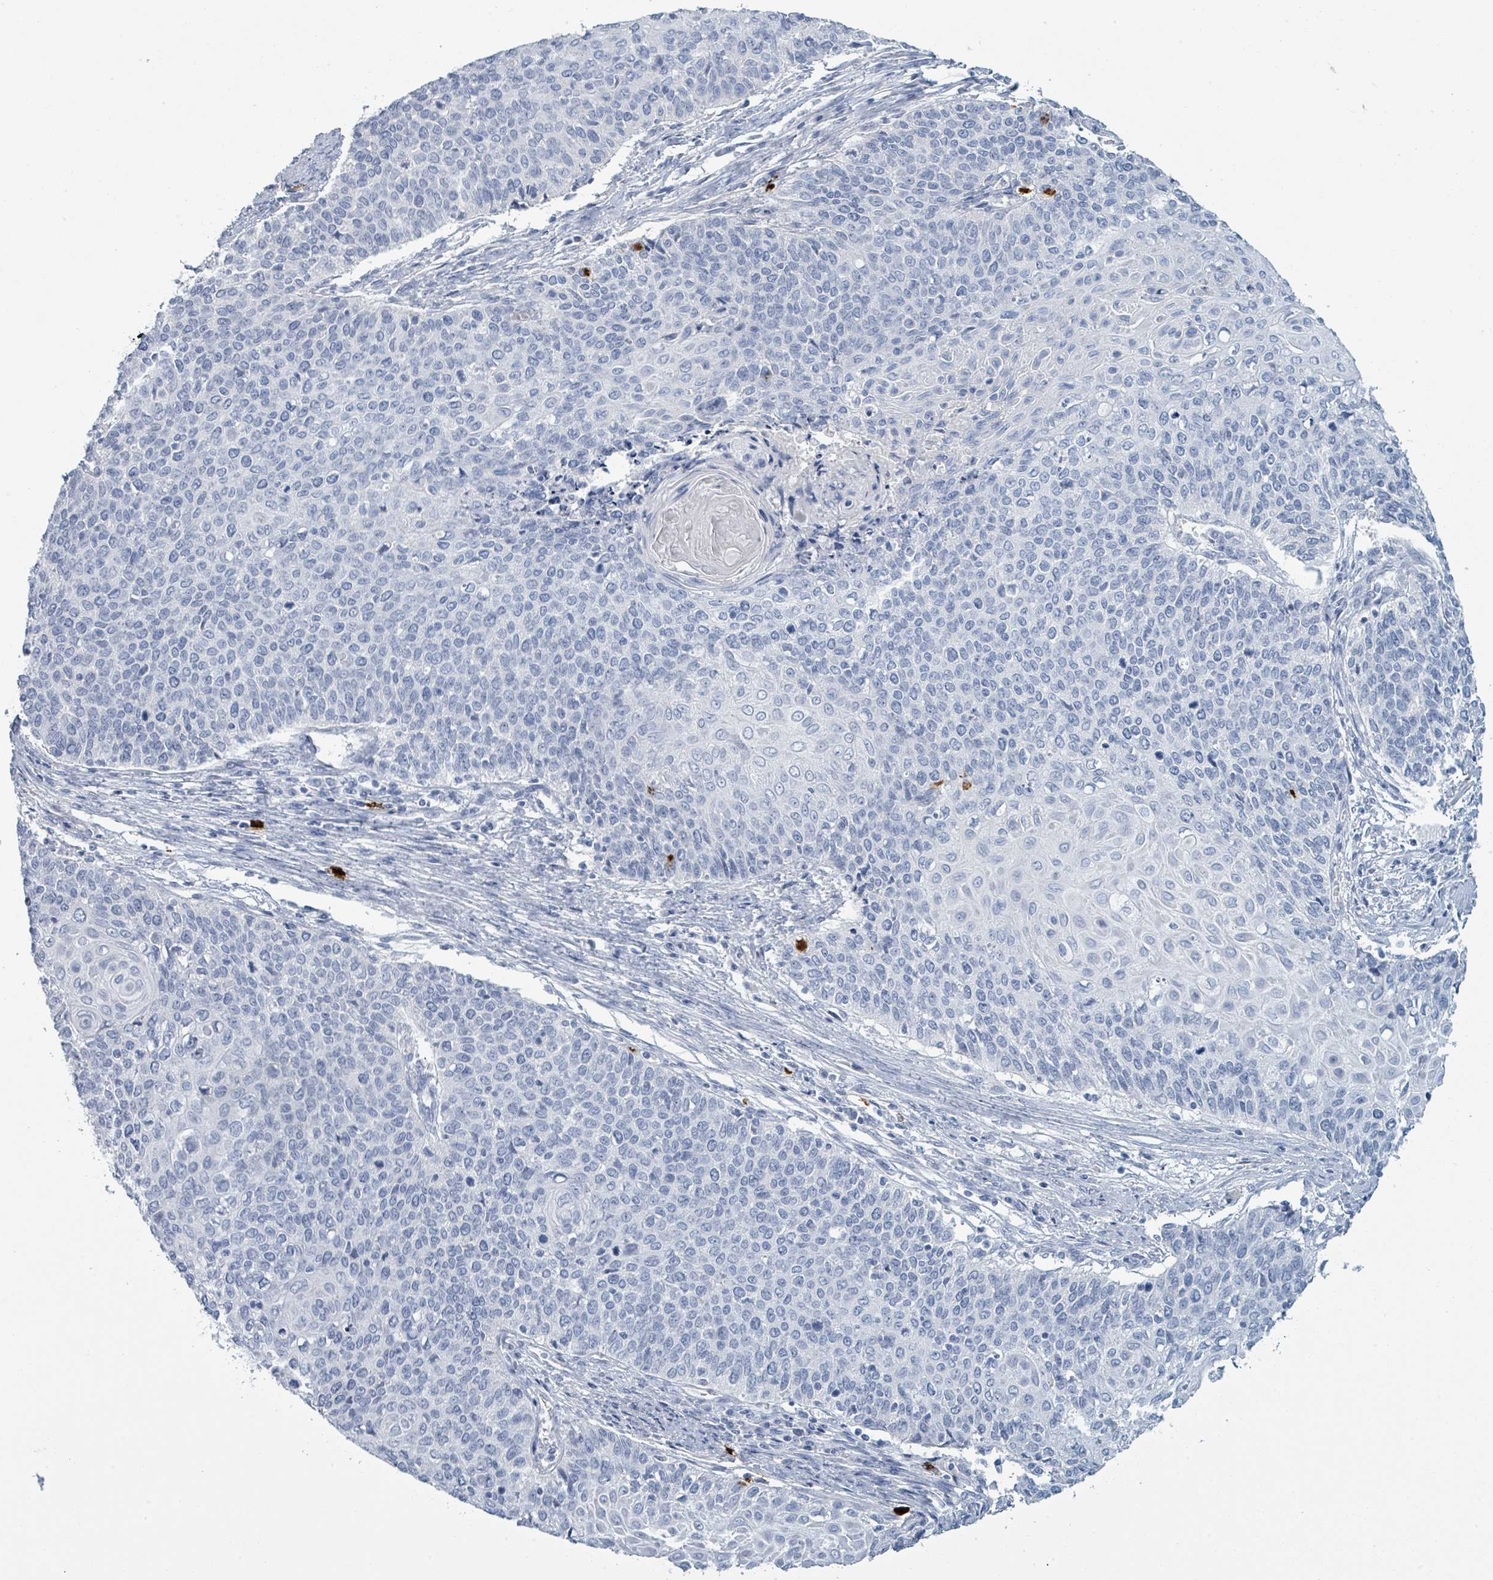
{"staining": {"intensity": "negative", "quantity": "none", "location": "none"}, "tissue": "cervical cancer", "cell_type": "Tumor cells", "image_type": "cancer", "snomed": [{"axis": "morphology", "description": "Squamous cell carcinoma, NOS"}, {"axis": "topography", "description": "Cervix"}], "caption": "Cervical squamous cell carcinoma was stained to show a protein in brown. There is no significant positivity in tumor cells.", "gene": "VPS13D", "patient": {"sex": "female", "age": 39}}